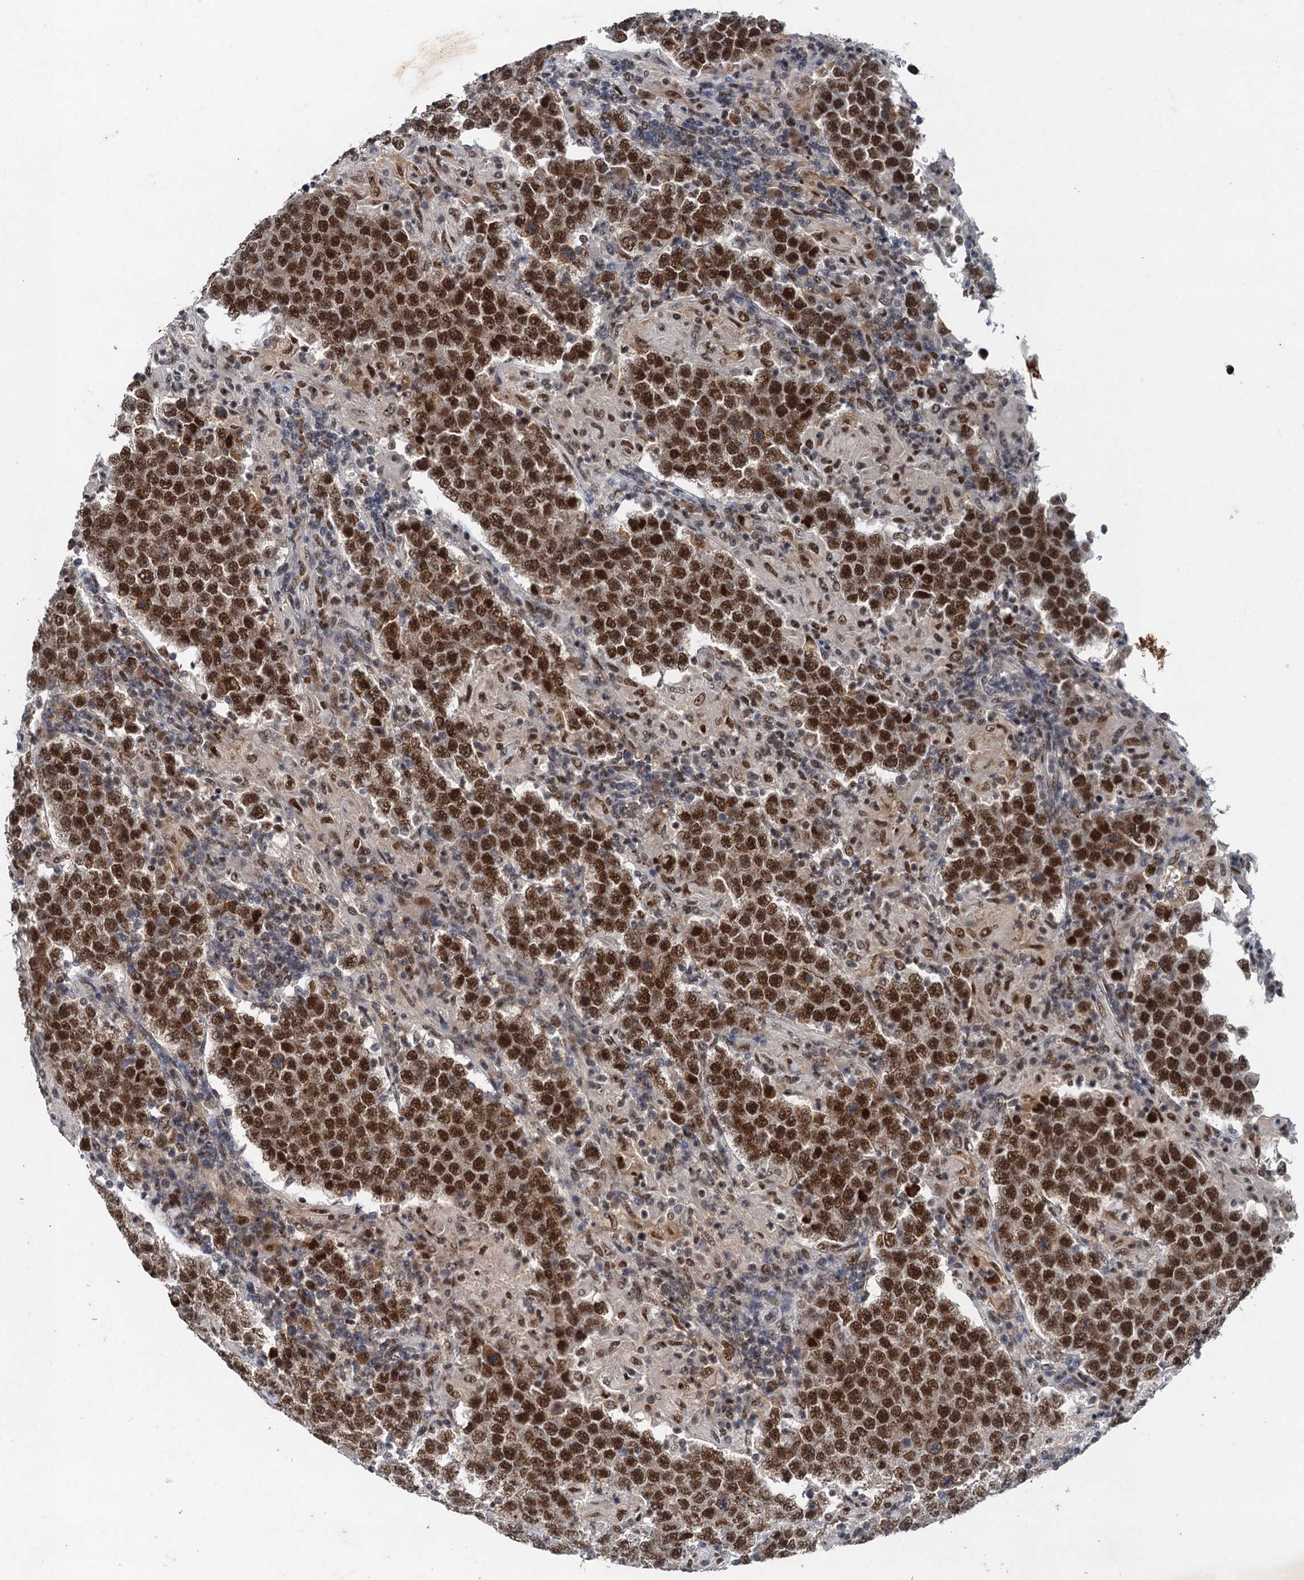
{"staining": {"intensity": "moderate", "quantity": ">75%", "location": "nuclear"}, "tissue": "testis cancer", "cell_type": "Tumor cells", "image_type": "cancer", "snomed": [{"axis": "morphology", "description": "Normal tissue, NOS"}, {"axis": "morphology", "description": "Urothelial carcinoma, High grade"}, {"axis": "morphology", "description": "Seminoma, NOS"}, {"axis": "morphology", "description": "Carcinoma, Embryonal, NOS"}, {"axis": "topography", "description": "Urinary bladder"}, {"axis": "topography", "description": "Testis"}], "caption": "Seminoma (testis) stained for a protein (brown) displays moderate nuclear positive expression in approximately >75% of tumor cells.", "gene": "CSTF3", "patient": {"sex": "male", "age": 41}}